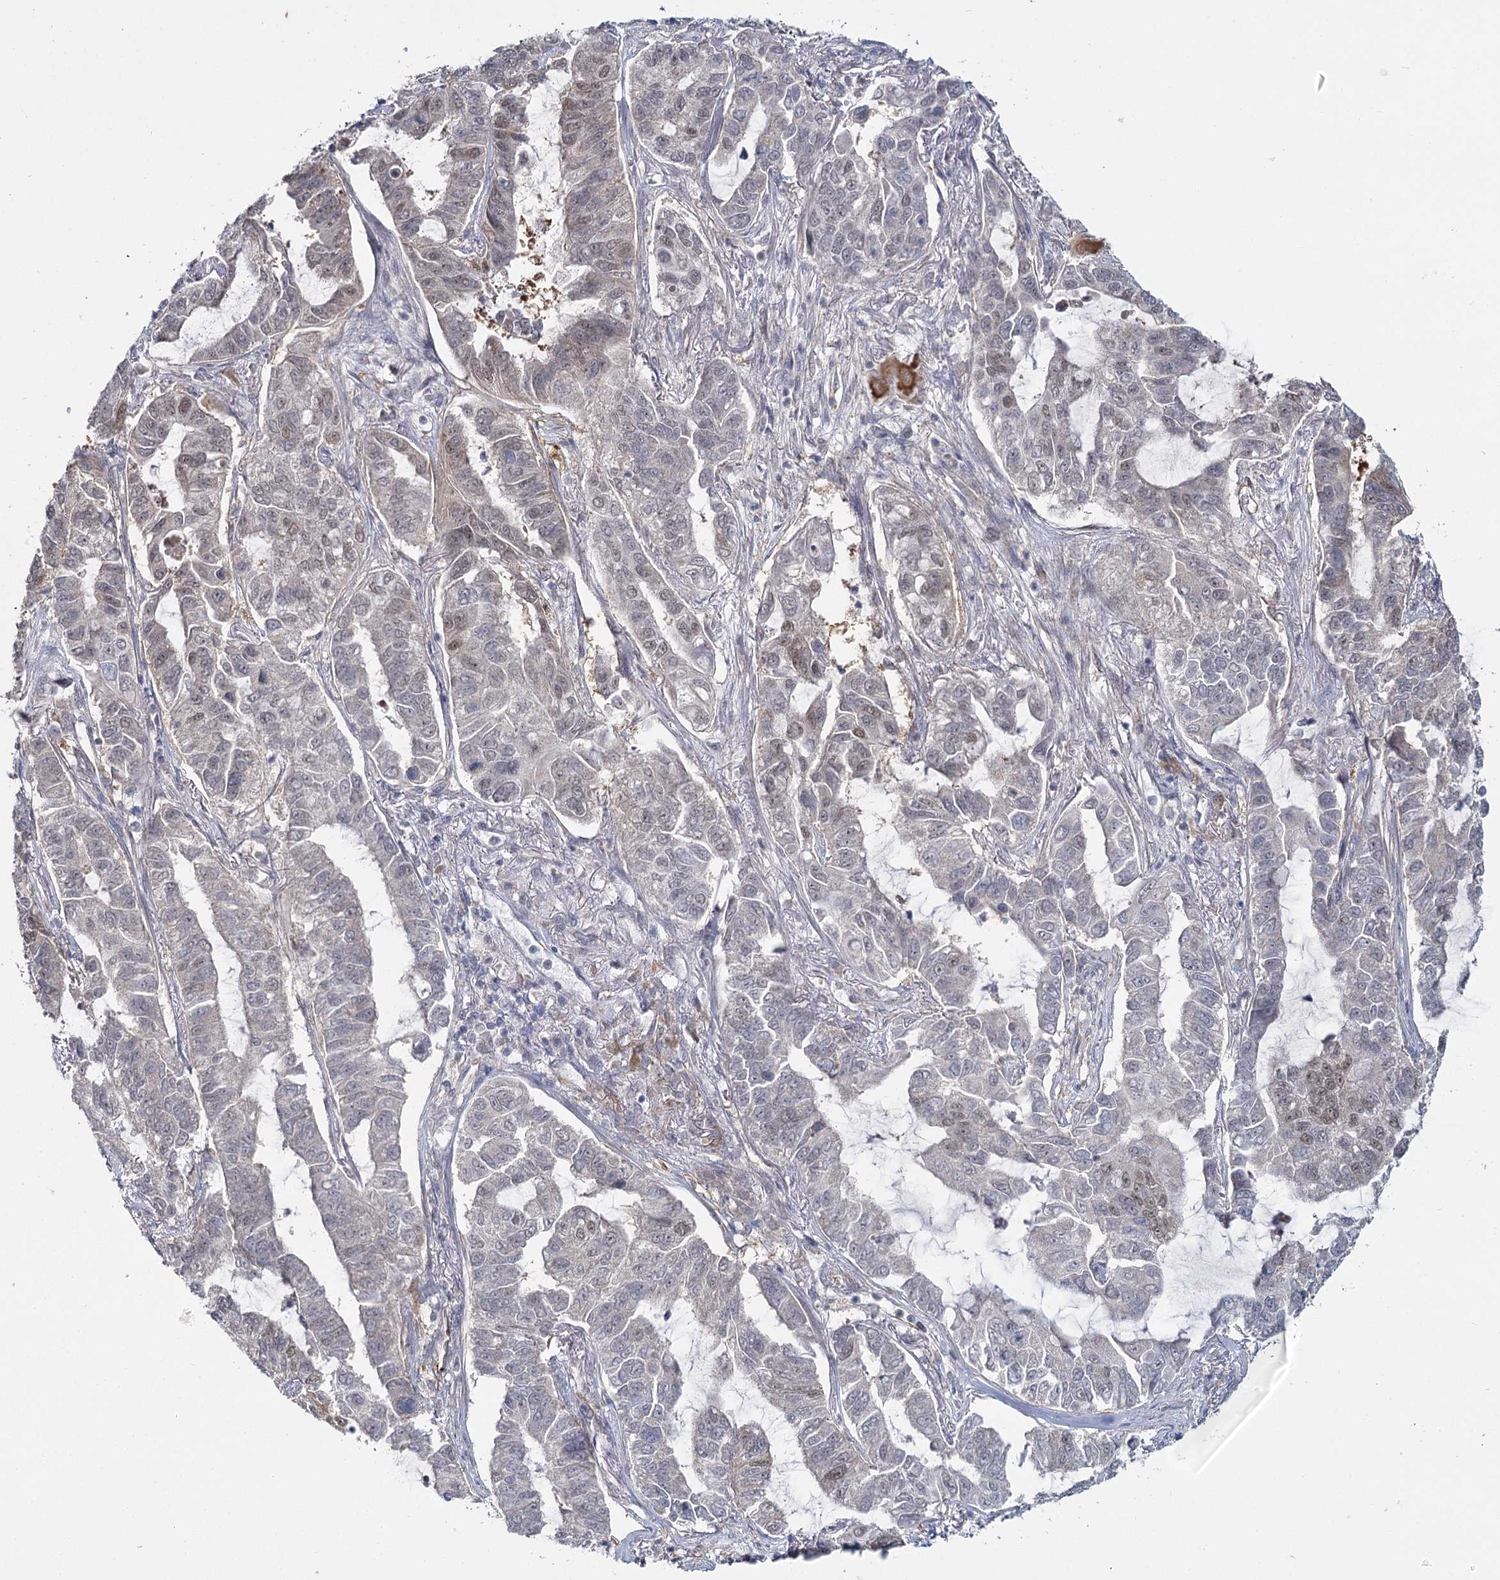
{"staining": {"intensity": "moderate", "quantity": "<25%", "location": "nuclear"}, "tissue": "lung cancer", "cell_type": "Tumor cells", "image_type": "cancer", "snomed": [{"axis": "morphology", "description": "Adenocarcinoma, NOS"}, {"axis": "topography", "description": "Lung"}], "caption": "Human lung cancer stained with a brown dye displays moderate nuclear positive positivity in about <25% of tumor cells.", "gene": "TBC1D9B", "patient": {"sex": "male", "age": 64}}